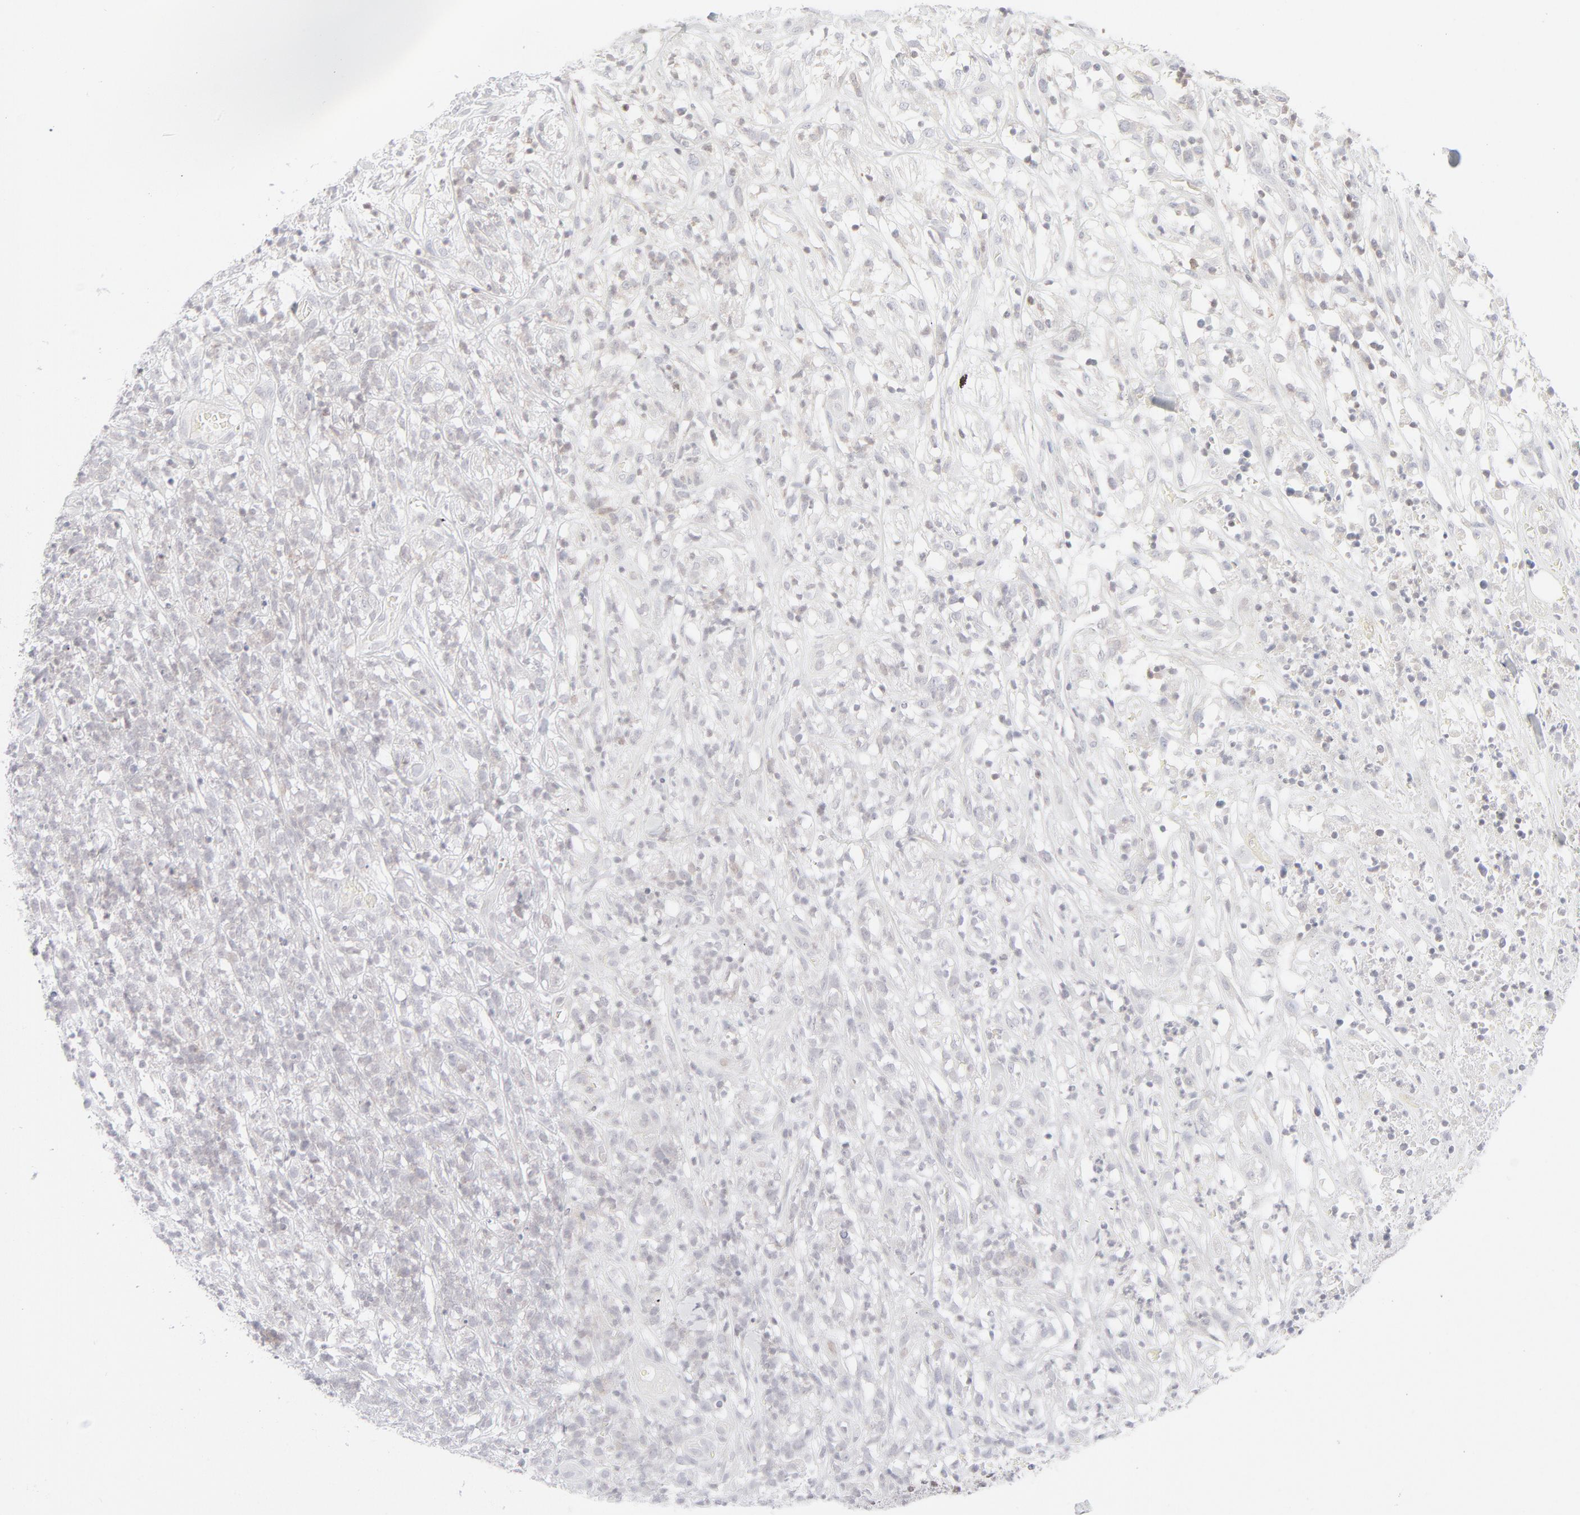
{"staining": {"intensity": "weak", "quantity": "<25%", "location": "nuclear"}, "tissue": "lymphoma", "cell_type": "Tumor cells", "image_type": "cancer", "snomed": [{"axis": "morphology", "description": "Malignant lymphoma, non-Hodgkin's type, High grade"}, {"axis": "topography", "description": "Lymph node"}], "caption": "This is an IHC histopathology image of human malignant lymphoma, non-Hodgkin's type (high-grade). There is no expression in tumor cells.", "gene": "PRKCB", "patient": {"sex": "female", "age": 73}}